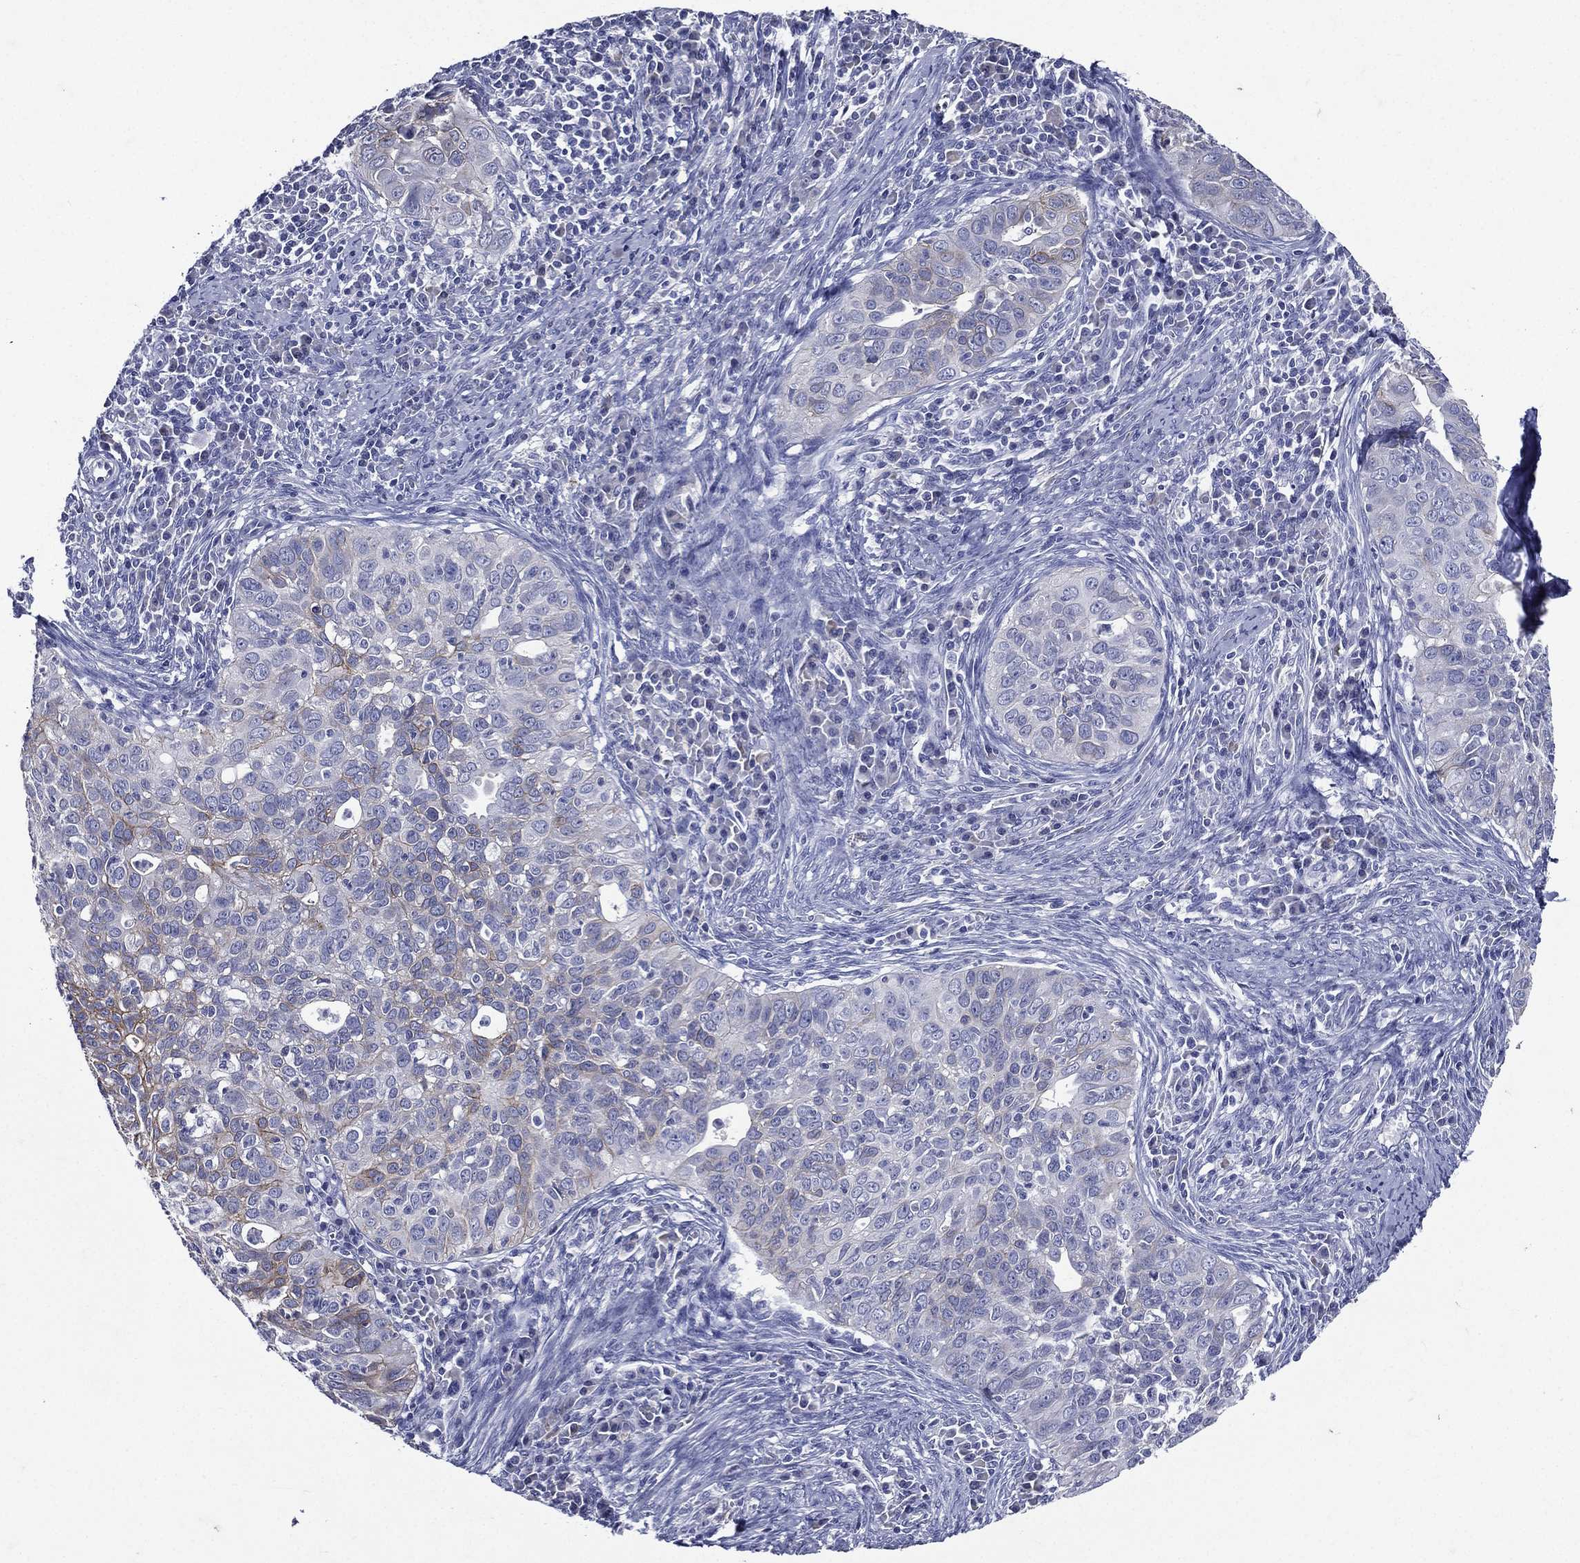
{"staining": {"intensity": "weak", "quantity": "<25%", "location": "cytoplasmic/membranous"}, "tissue": "cervical cancer", "cell_type": "Tumor cells", "image_type": "cancer", "snomed": [{"axis": "morphology", "description": "Squamous cell carcinoma, NOS"}, {"axis": "topography", "description": "Cervix"}], "caption": "The immunohistochemistry (IHC) histopathology image has no significant staining in tumor cells of cervical cancer (squamous cell carcinoma) tissue.", "gene": "TGM1", "patient": {"sex": "female", "age": 26}}